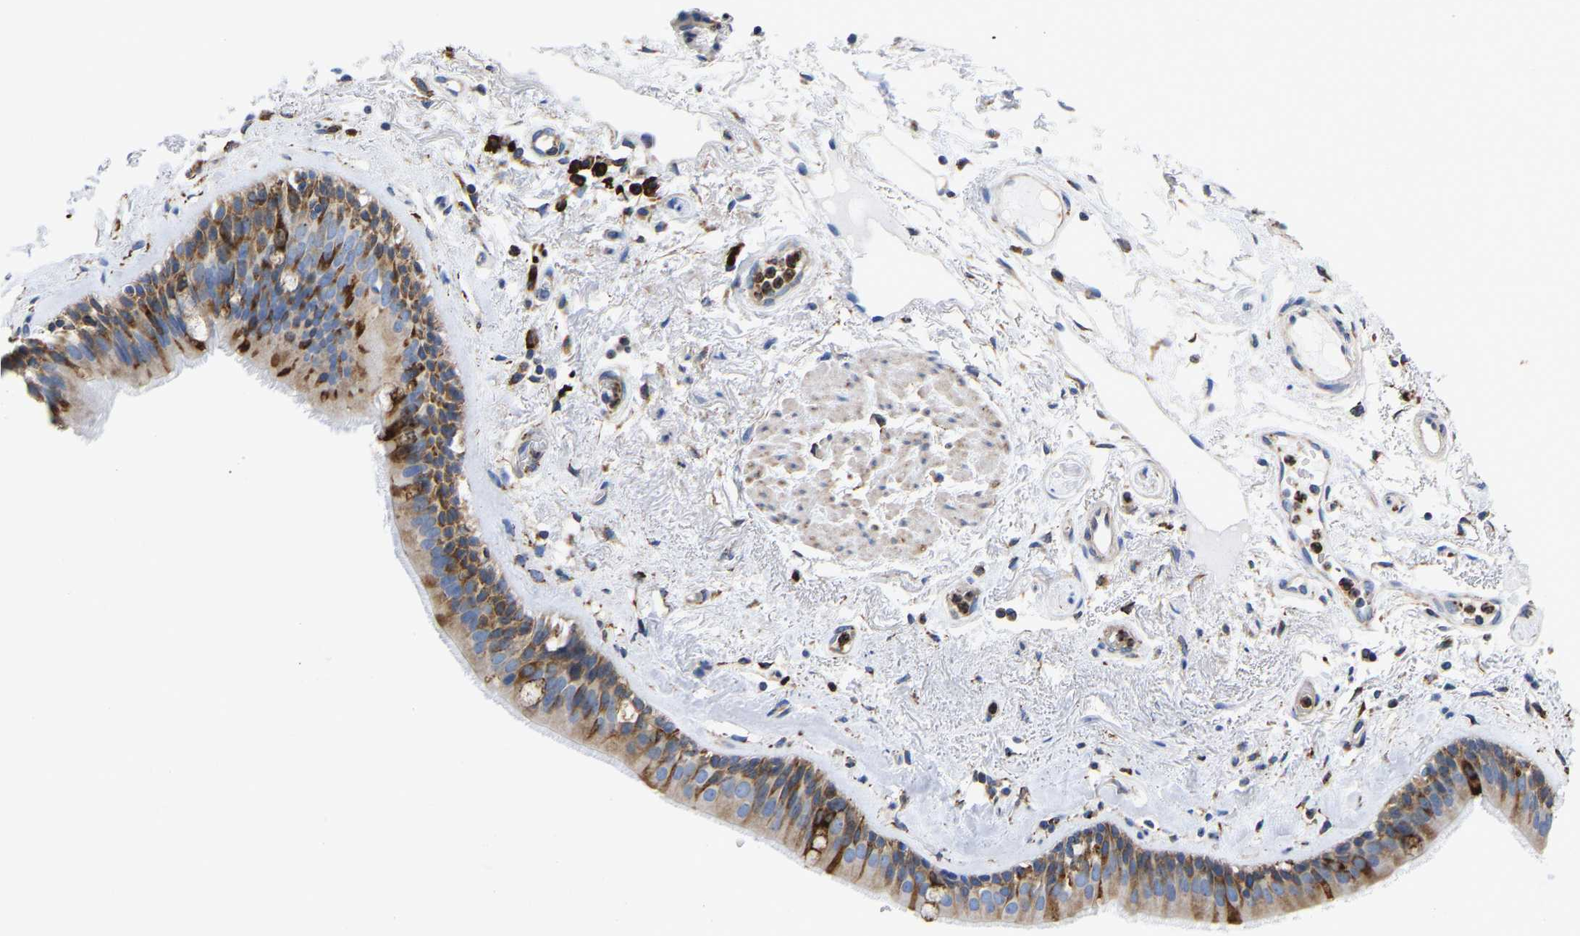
{"staining": {"intensity": "moderate", "quantity": ">75%", "location": "cytoplasmic/membranous"}, "tissue": "bronchus", "cell_type": "Respiratory epithelial cells", "image_type": "normal", "snomed": [{"axis": "morphology", "description": "Normal tissue, NOS"}, {"axis": "topography", "description": "Cartilage tissue"}], "caption": "Protein positivity by immunohistochemistry (IHC) displays moderate cytoplasmic/membranous expression in approximately >75% of respiratory epithelial cells in normal bronchus.", "gene": "P4HB", "patient": {"sex": "female", "age": 63}}